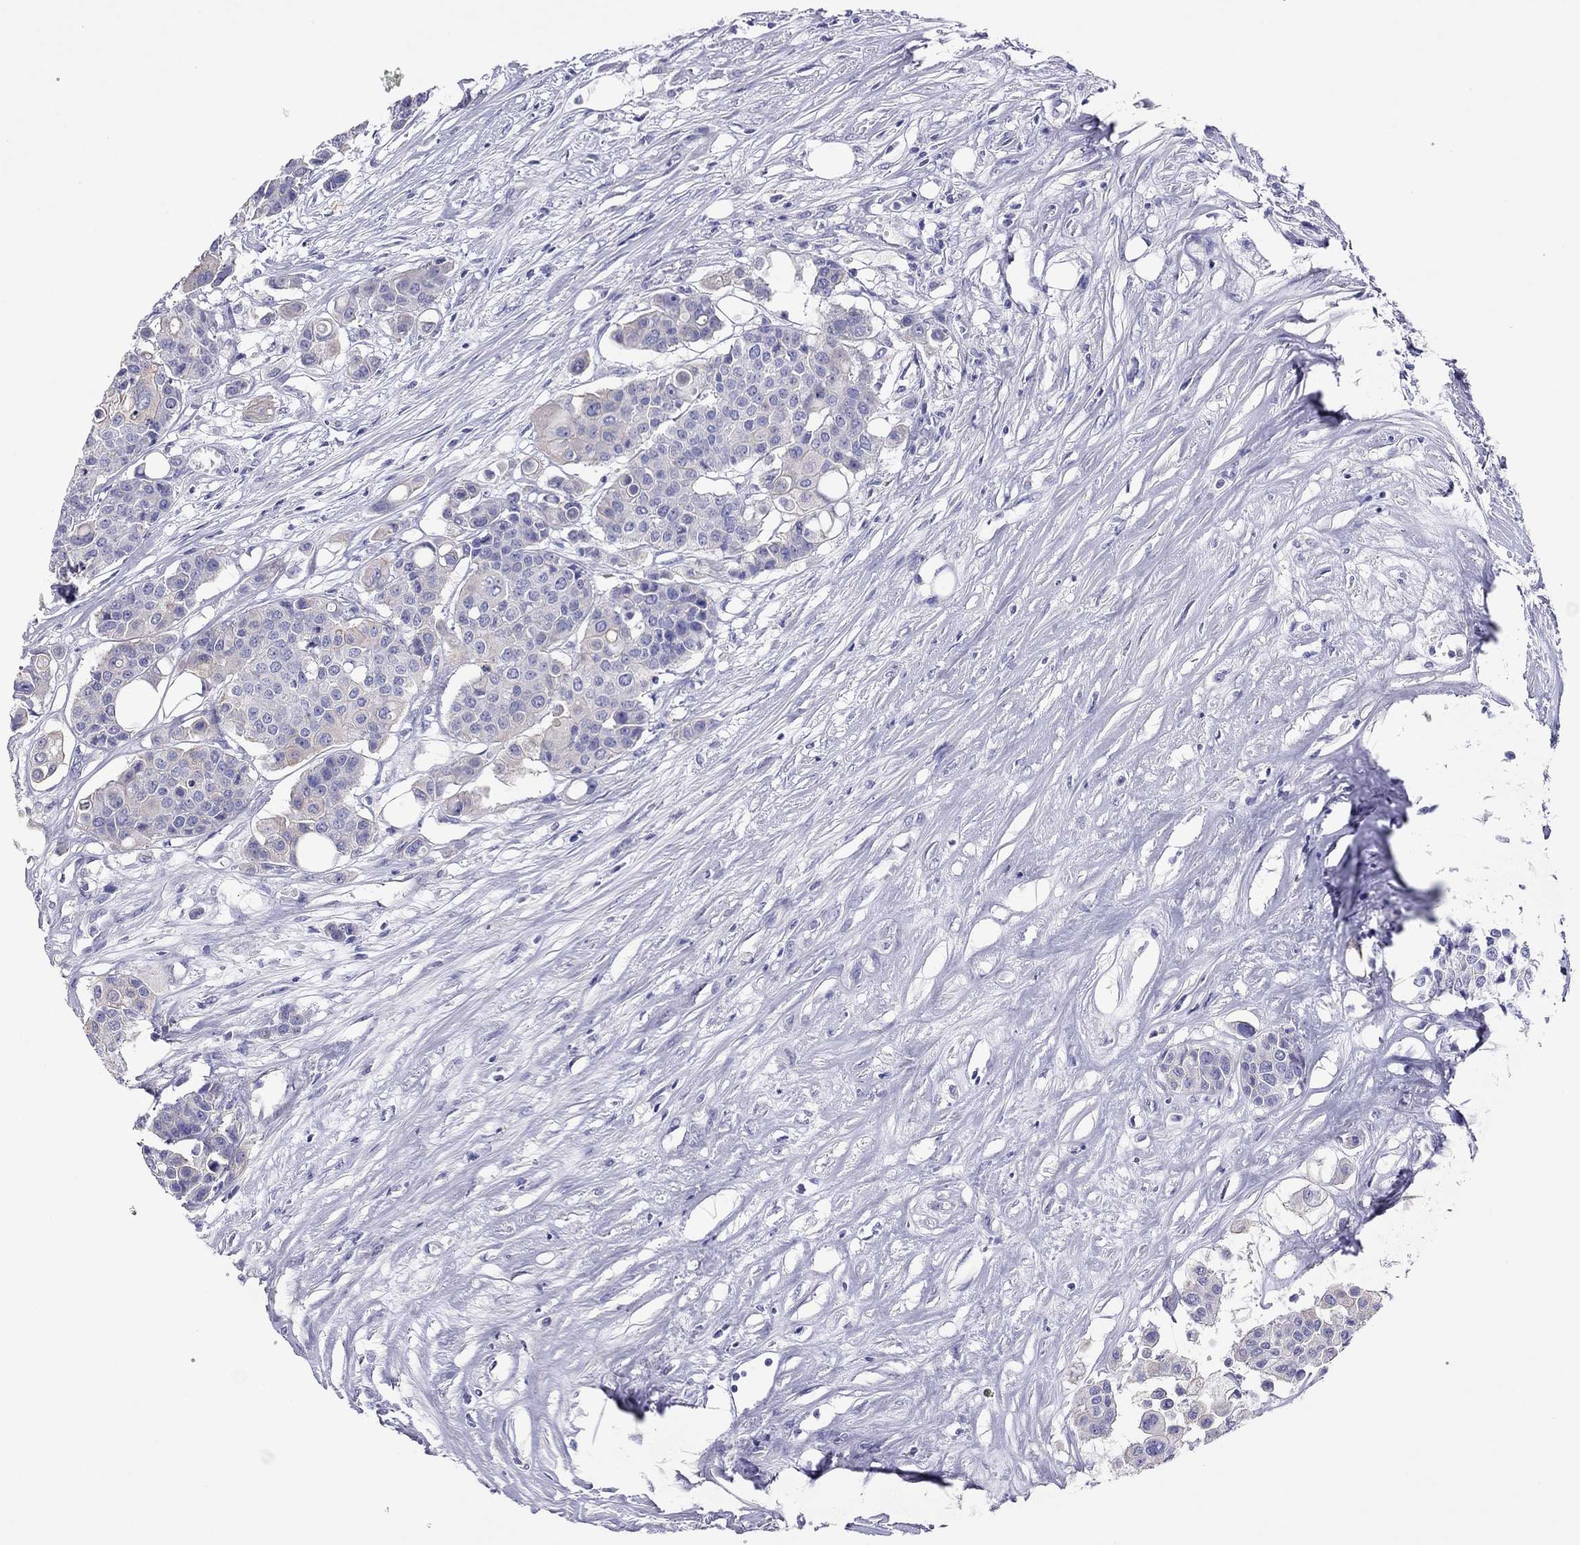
{"staining": {"intensity": "negative", "quantity": "none", "location": "none"}, "tissue": "carcinoid", "cell_type": "Tumor cells", "image_type": "cancer", "snomed": [{"axis": "morphology", "description": "Carcinoid, malignant, NOS"}, {"axis": "topography", "description": "Colon"}], "caption": "Micrograph shows no significant protein expression in tumor cells of carcinoid.", "gene": "CAPNS2", "patient": {"sex": "male", "age": 81}}